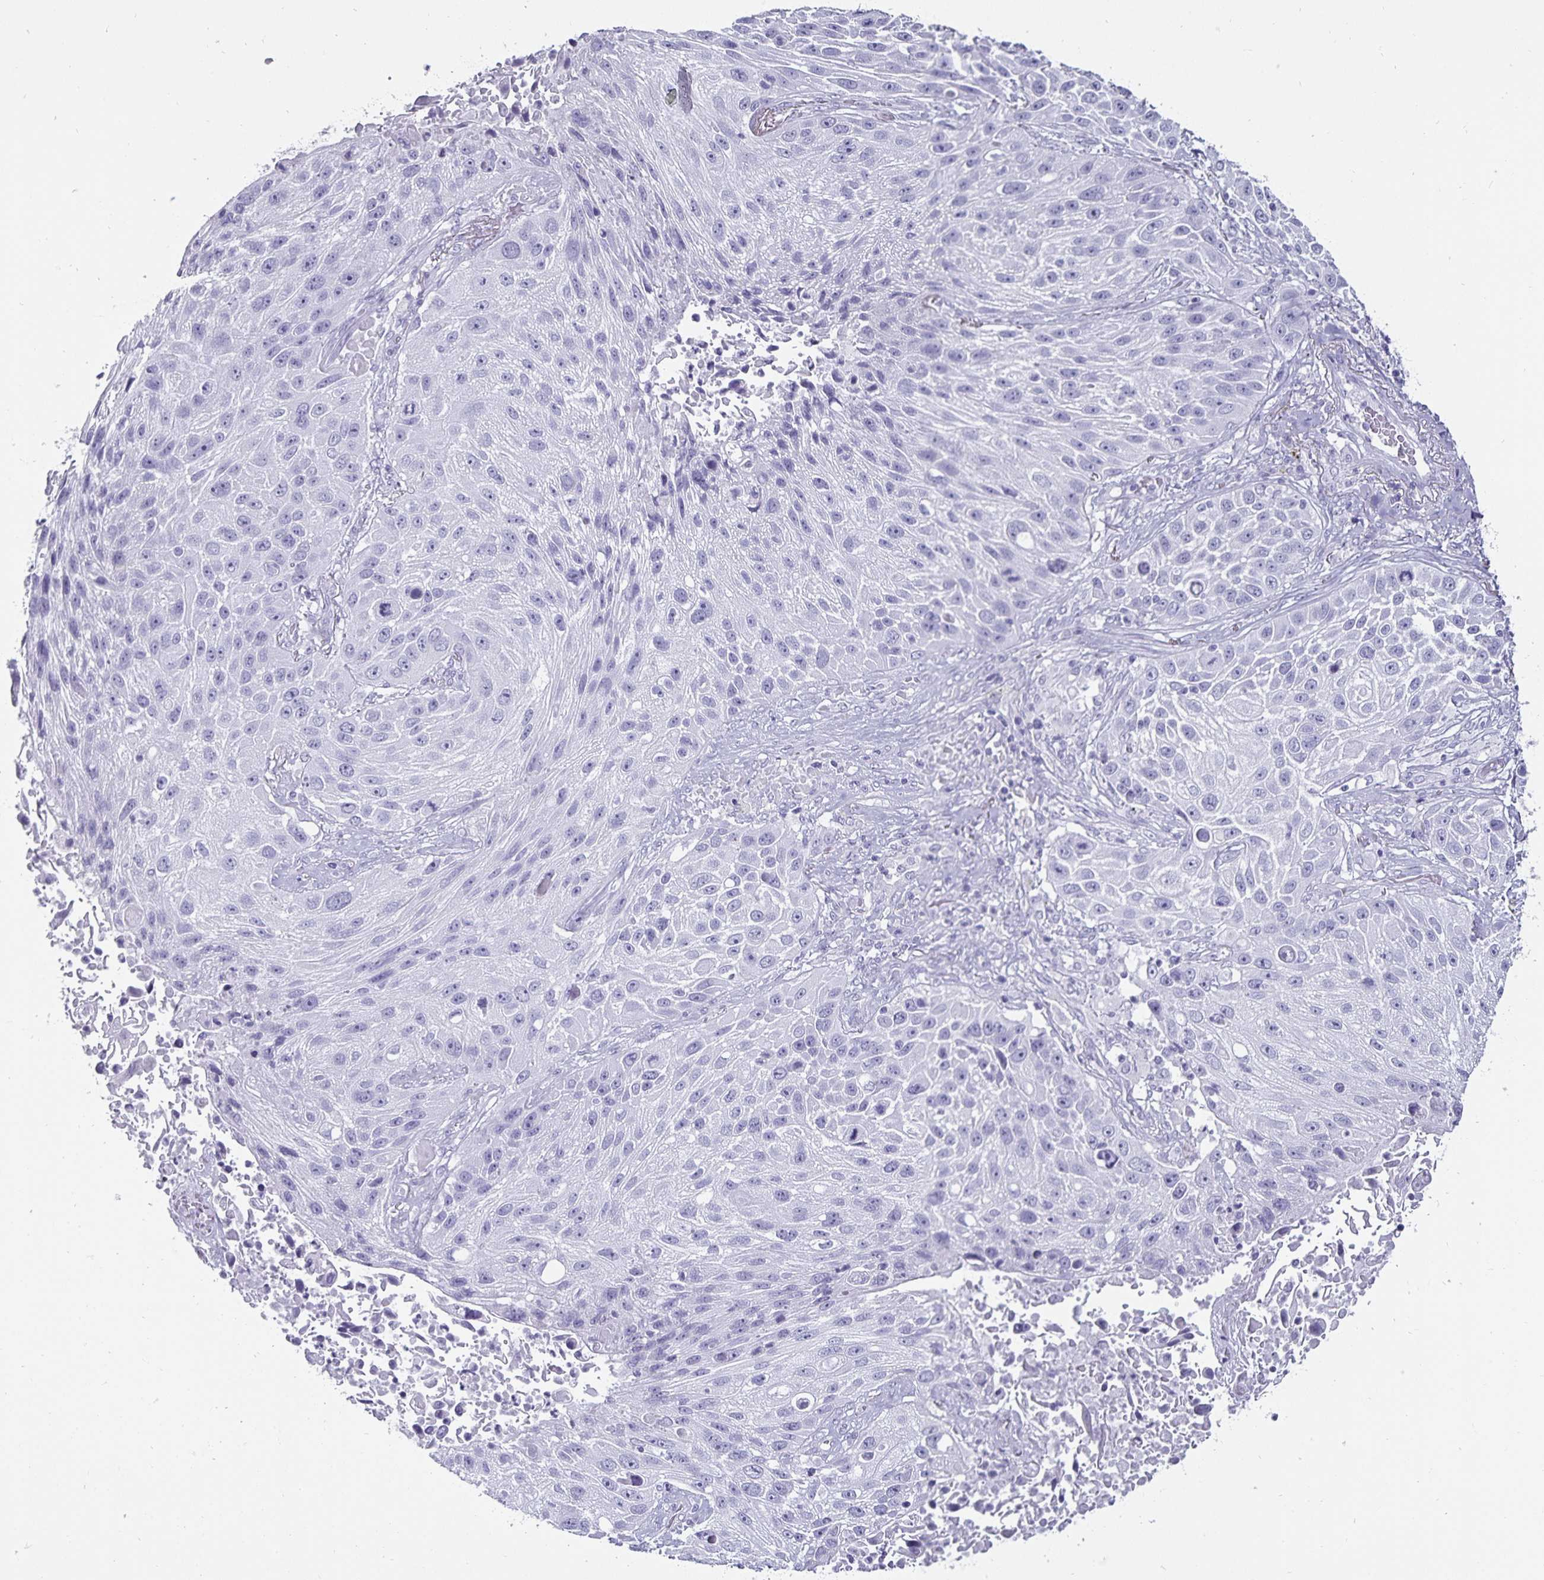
{"staining": {"intensity": "negative", "quantity": "none", "location": "none"}, "tissue": "lung cancer", "cell_type": "Tumor cells", "image_type": "cancer", "snomed": [{"axis": "morphology", "description": "Normal morphology"}, {"axis": "morphology", "description": "Squamous cell carcinoma, NOS"}, {"axis": "topography", "description": "Lymph node"}, {"axis": "topography", "description": "Lung"}], "caption": "Immunohistochemistry (IHC) image of neoplastic tissue: lung squamous cell carcinoma stained with DAB demonstrates no significant protein positivity in tumor cells.", "gene": "DEFA6", "patient": {"sex": "male", "age": 67}}